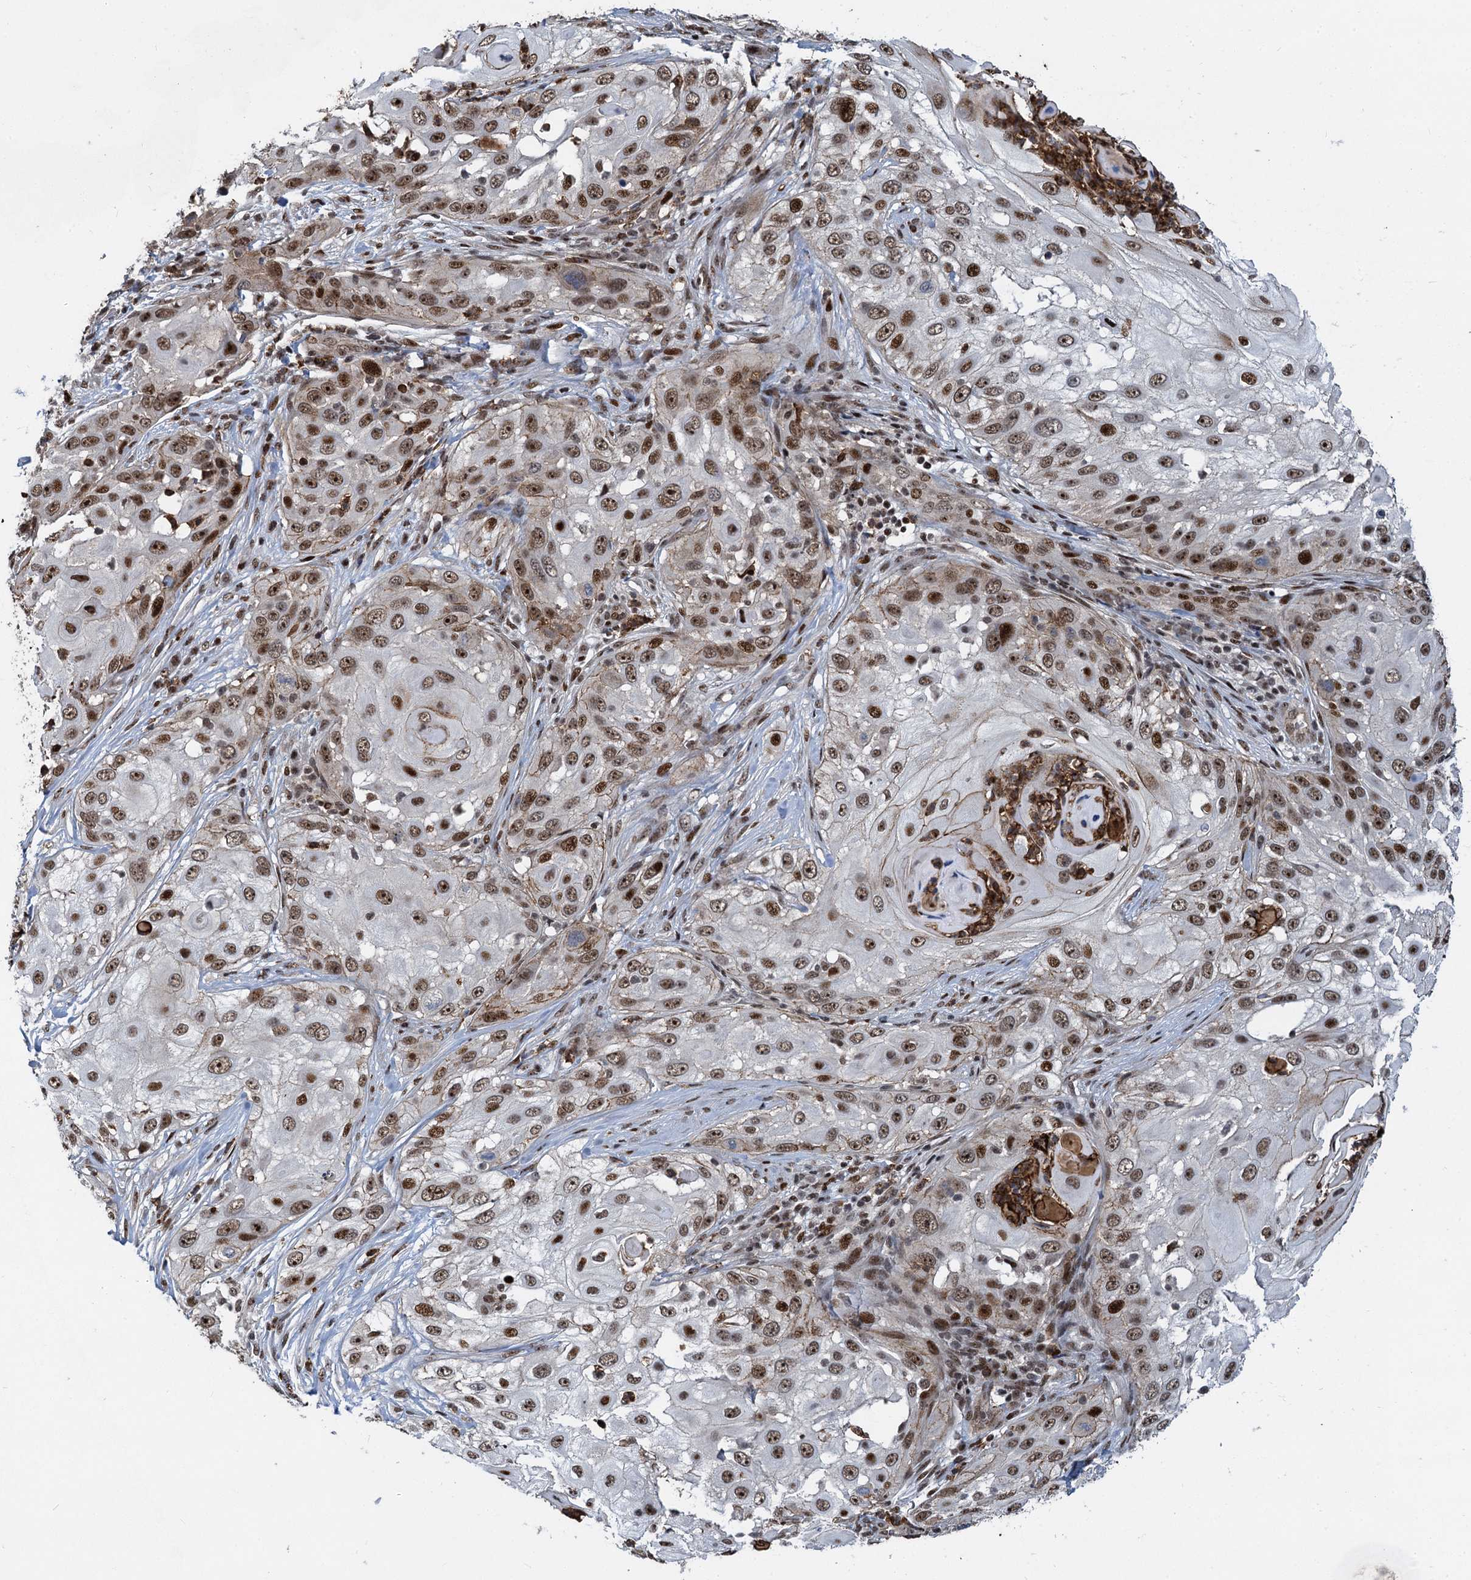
{"staining": {"intensity": "moderate", "quantity": ">75%", "location": "nuclear"}, "tissue": "skin cancer", "cell_type": "Tumor cells", "image_type": "cancer", "snomed": [{"axis": "morphology", "description": "Squamous cell carcinoma, NOS"}, {"axis": "topography", "description": "Skin"}], "caption": "Immunohistochemistry (IHC) histopathology image of neoplastic tissue: human skin cancer (squamous cell carcinoma) stained using IHC exhibits medium levels of moderate protein expression localized specifically in the nuclear of tumor cells, appearing as a nuclear brown color.", "gene": "ANKRD49", "patient": {"sex": "female", "age": 44}}